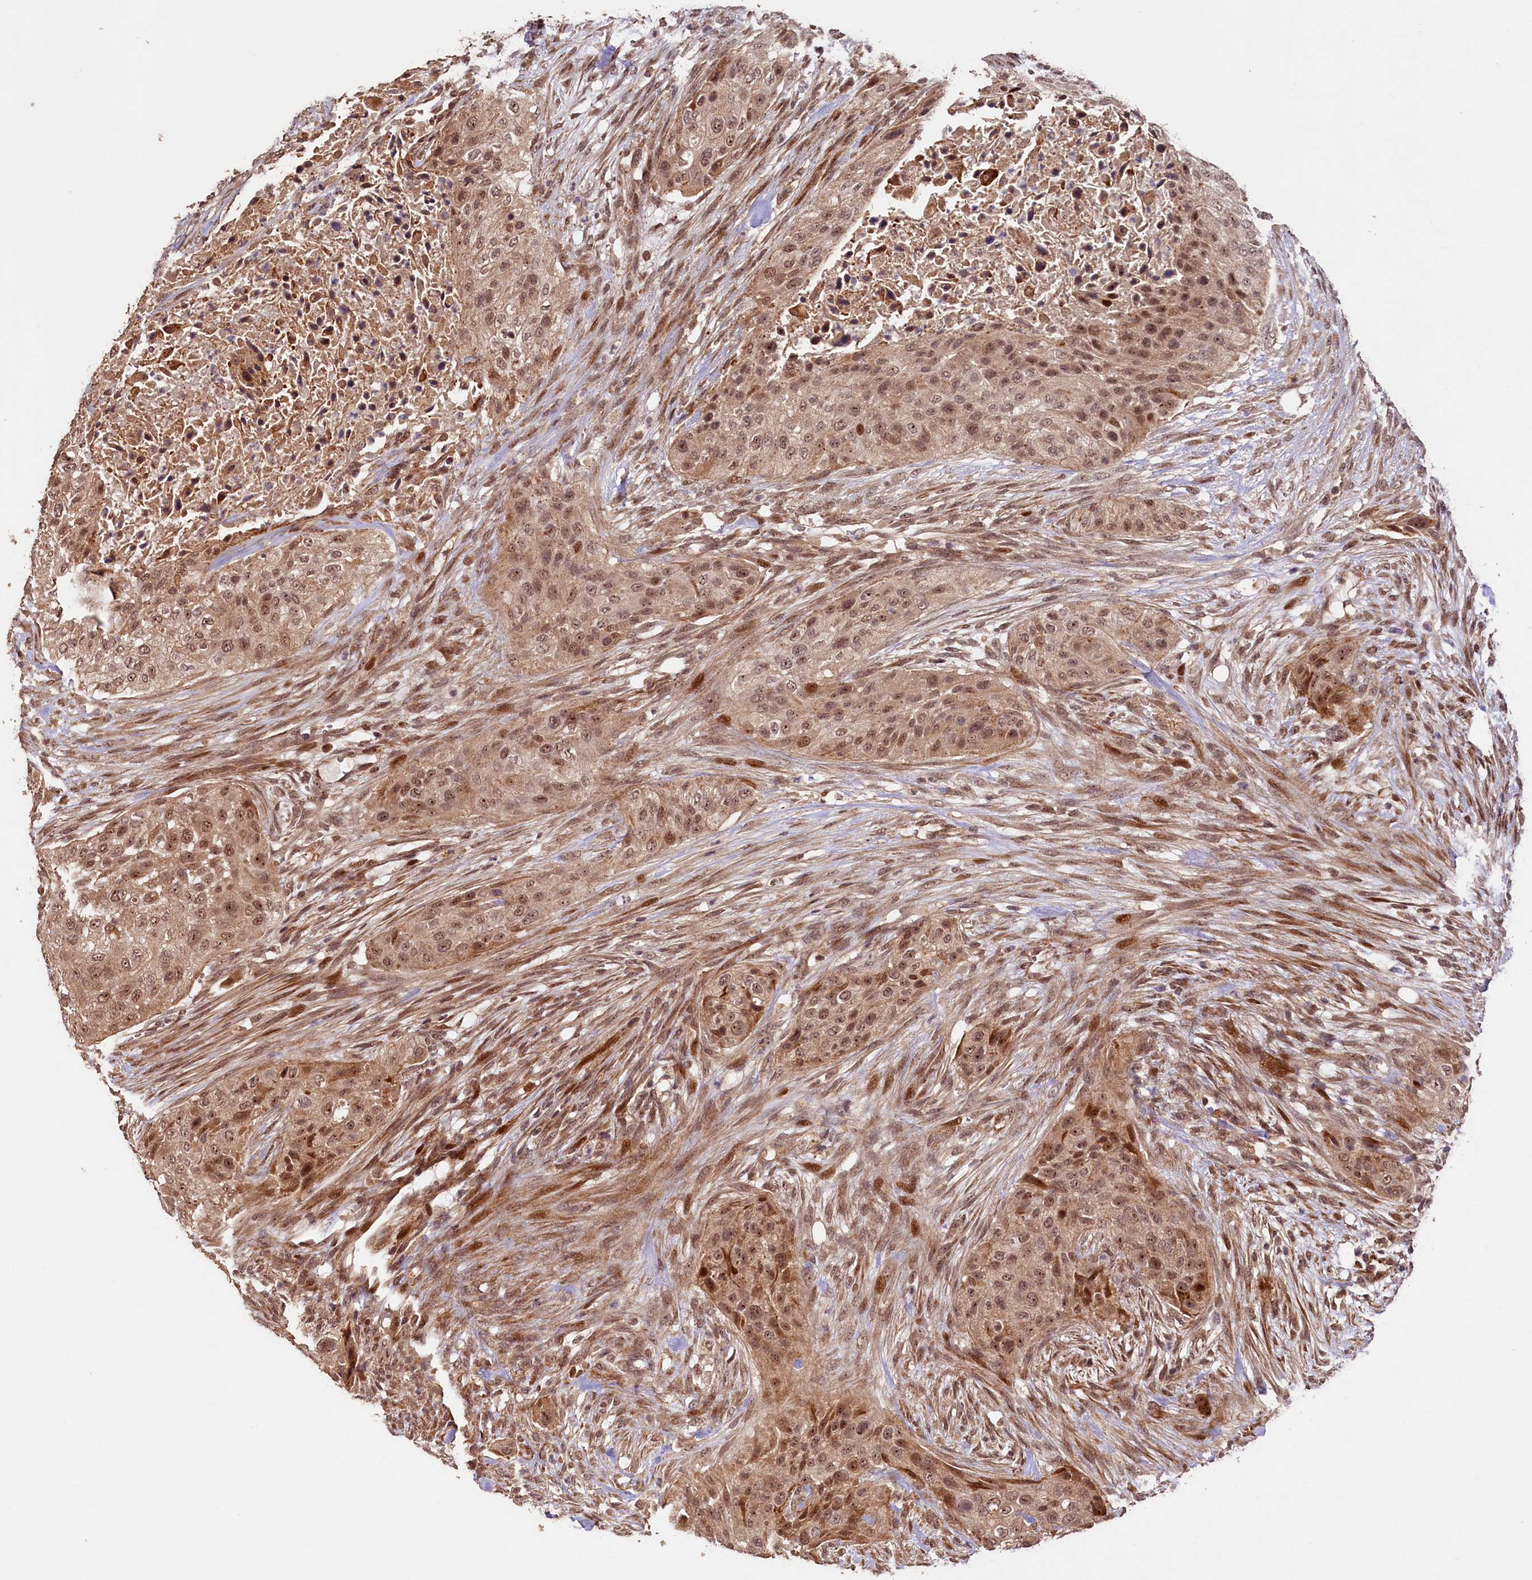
{"staining": {"intensity": "moderate", "quantity": ">75%", "location": "cytoplasmic/membranous,nuclear"}, "tissue": "urothelial cancer", "cell_type": "Tumor cells", "image_type": "cancer", "snomed": [{"axis": "morphology", "description": "Urothelial carcinoma, High grade"}, {"axis": "topography", "description": "Urinary bladder"}], "caption": "A brown stain shows moderate cytoplasmic/membranous and nuclear expression of a protein in human urothelial cancer tumor cells. Nuclei are stained in blue.", "gene": "SHPRH", "patient": {"sex": "male", "age": 35}}